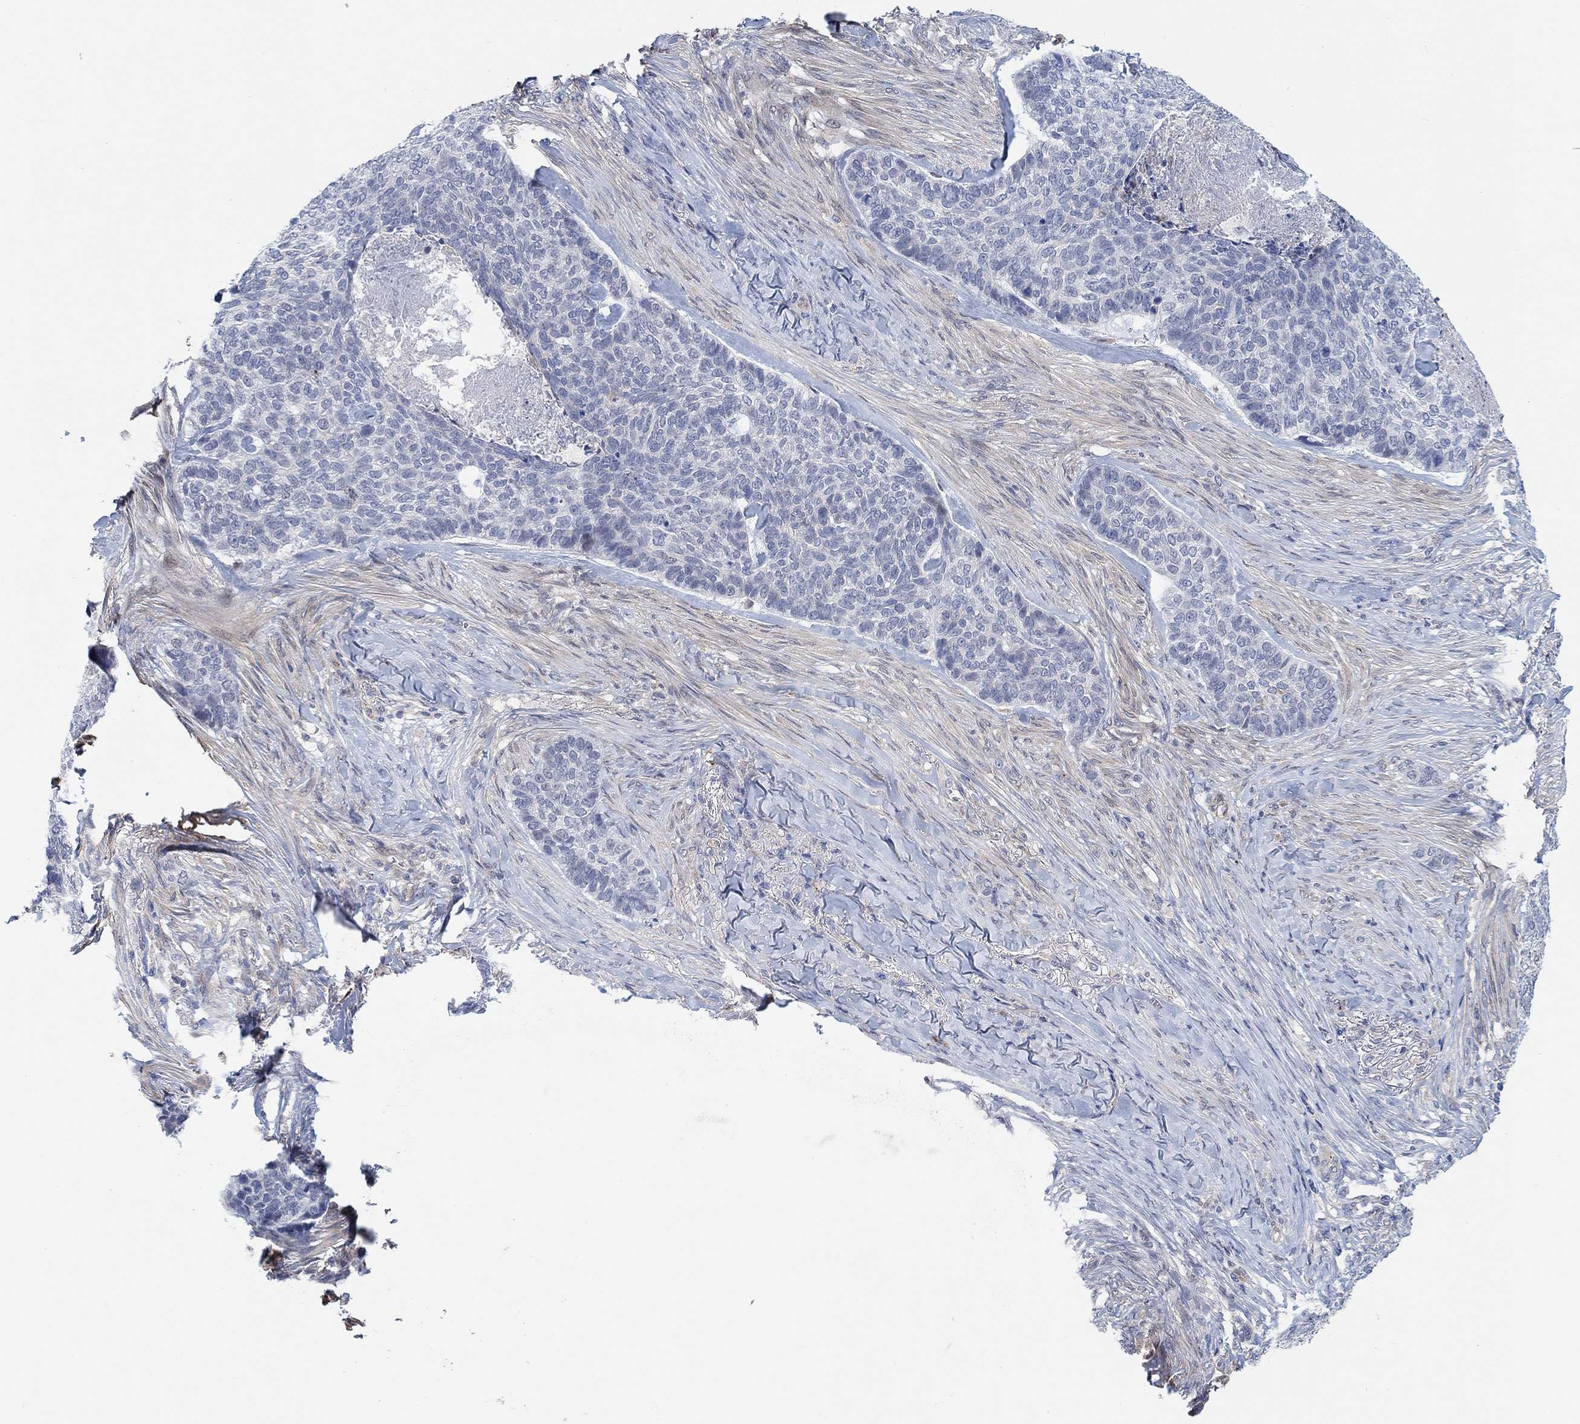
{"staining": {"intensity": "negative", "quantity": "none", "location": "none"}, "tissue": "skin cancer", "cell_type": "Tumor cells", "image_type": "cancer", "snomed": [{"axis": "morphology", "description": "Basal cell carcinoma"}, {"axis": "topography", "description": "Skin"}], "caption": "Tumor cells are negative for protein expression in human basal cell carcinoma (skin). The staining is performed using DAB (3,3'-diaminobenzidine) brown chromogen with nuclei counter-stained in using hematoxylin.", "gene": "PMFBP1", "patient": {"sex": "female", "age": 69}}